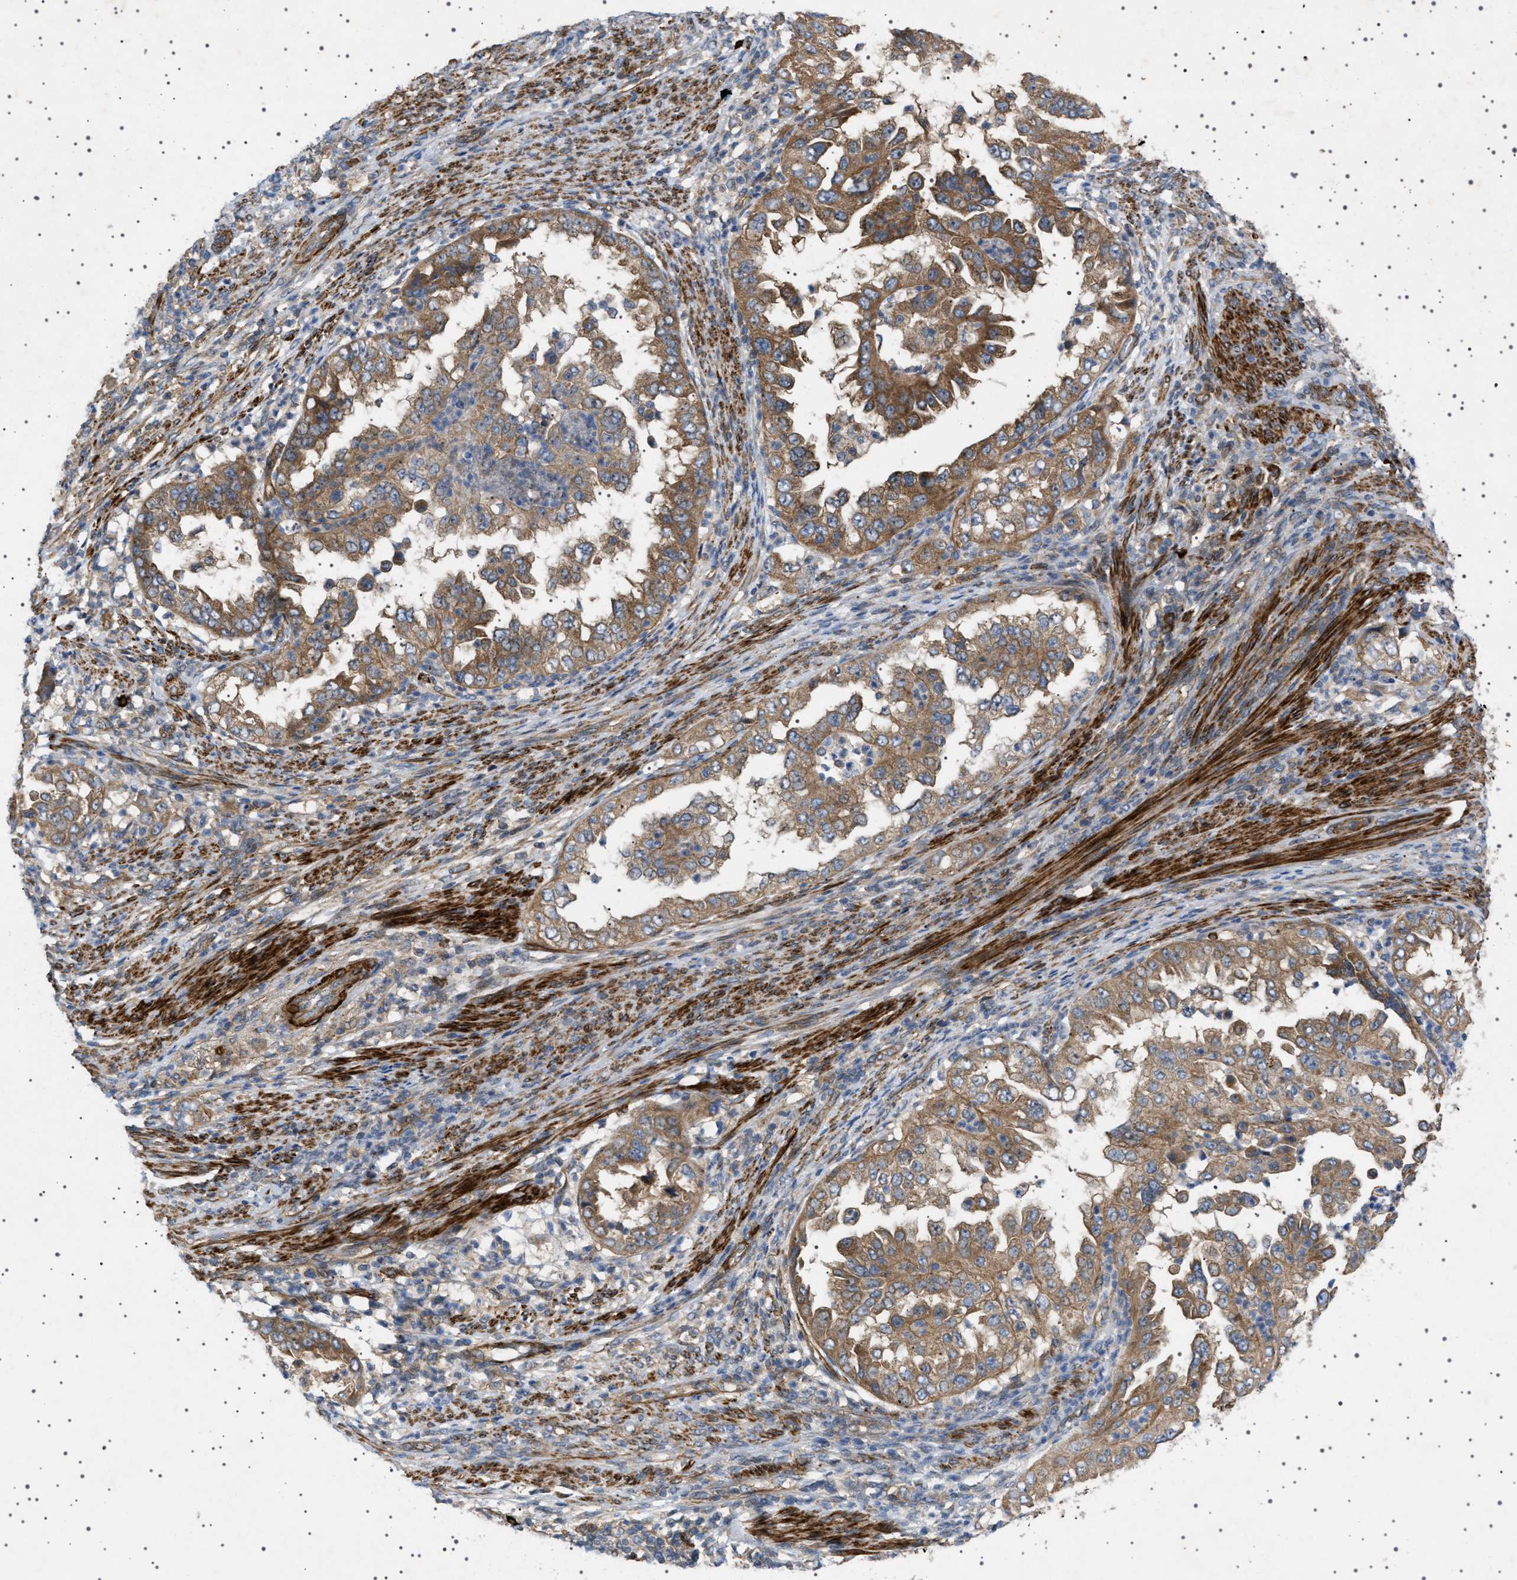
{"staining": {"intensity": "moderate", "quantity": ">75%", "location": "cytoplasmic/membranous"}, "tissue": "endometrial cancer", "cell_type": "Tumor cells", "image_type": "cancer", "snomed": [{"axis": "morphology", "description": "Adenocarcinoma, NOS"}, {"axis": "topography", "description": "Endometrium"}], "caption": "Immunohistochemistry (IHC) staining of endometrial cancer, which exhibits medium levels of moderate cytoplasmic/membranous positivity in about >75% of tumor cells indicating moderate cytoplasmic/membranous protein staining. The staining was performed using DAB (3,3'-diaminobenzidine) (brown) for protein detection and nuclei were counterstained in hematoxylin (blue).", "gene": "CCDC186", "patient": {"sex": "female", "age": 85}}